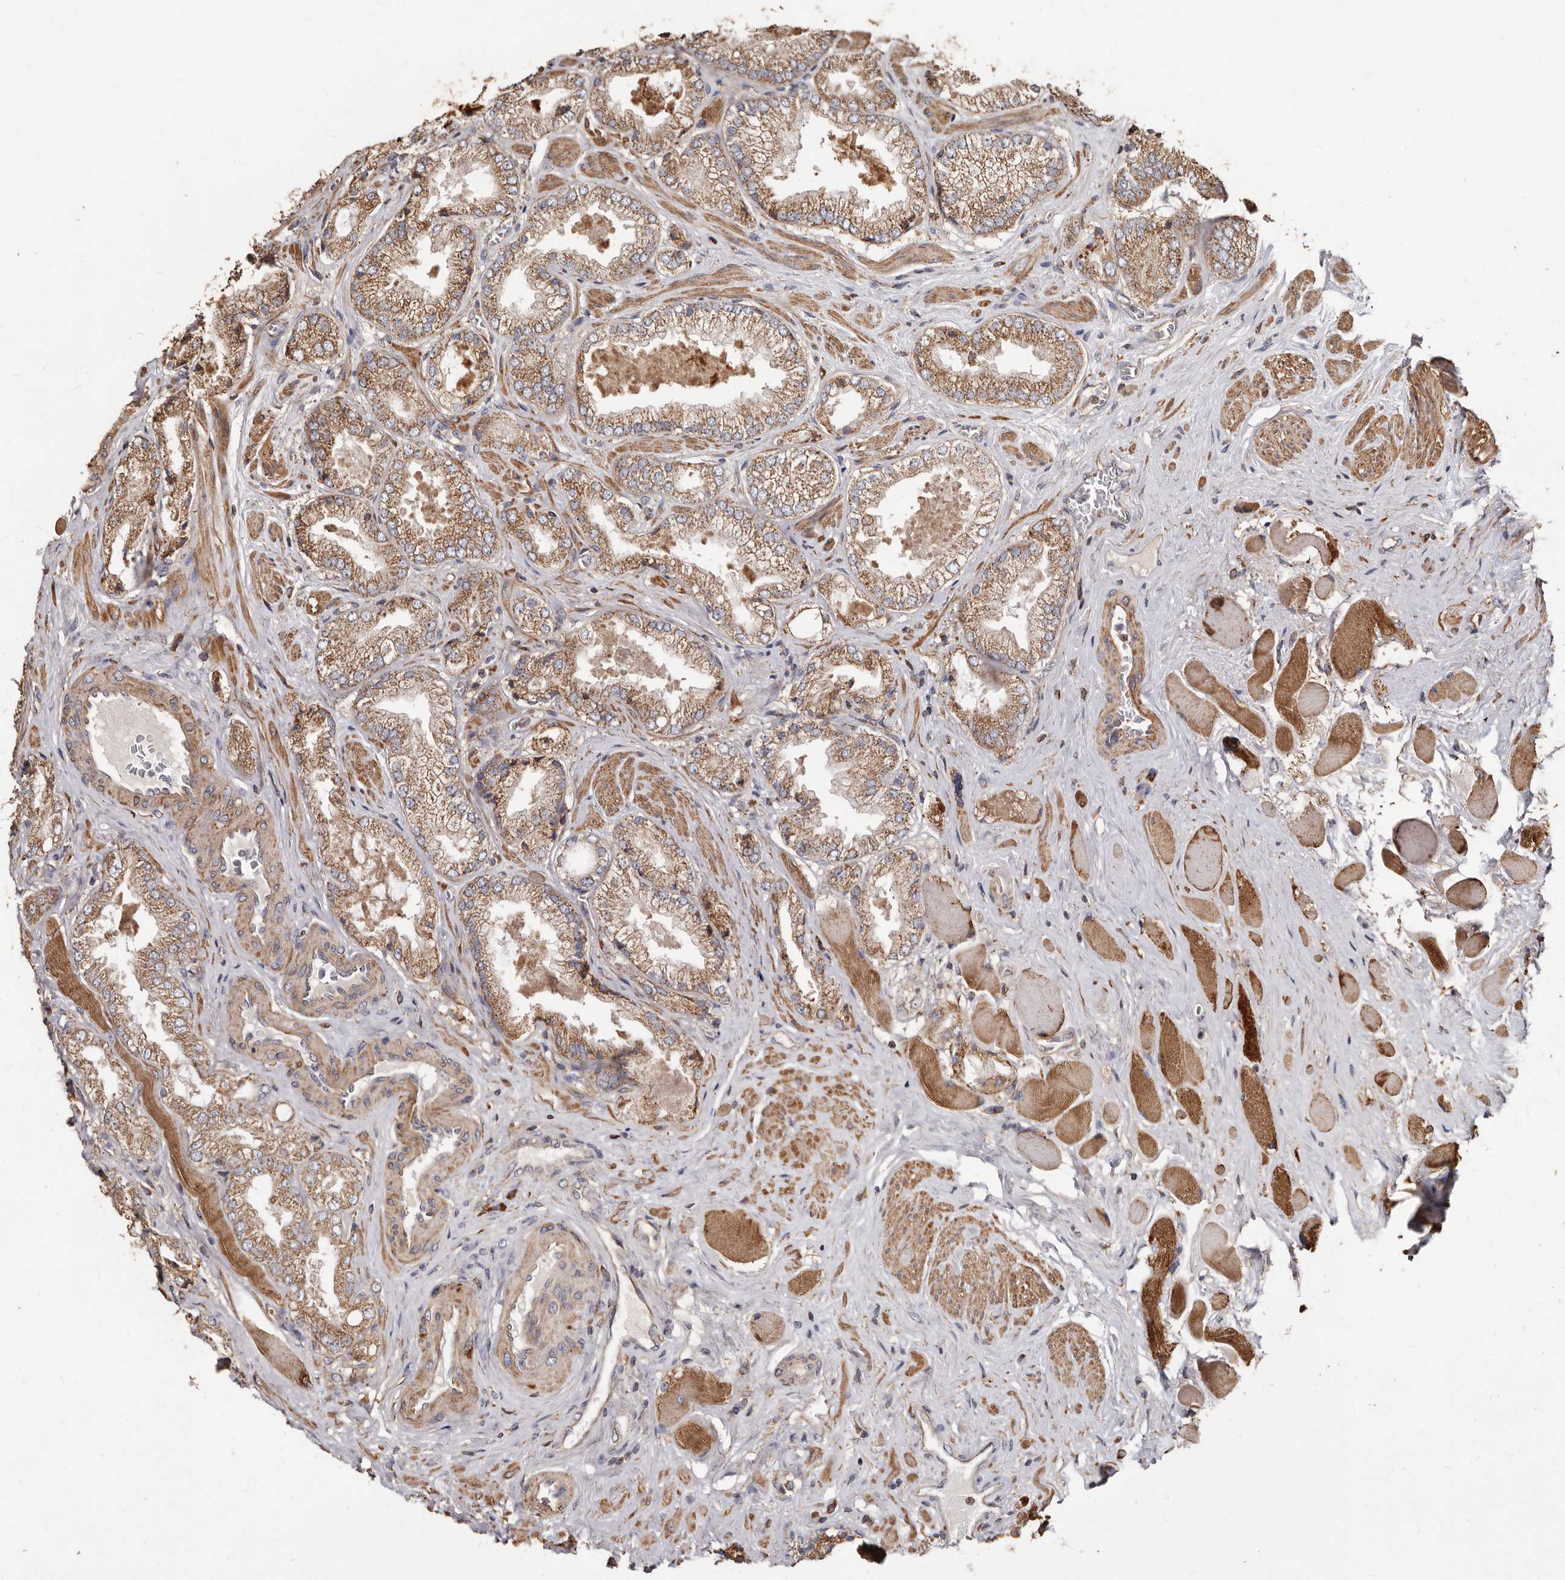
{"staining": {"intensity": "moderate", "quantity": ">75%", "location": "cytoplasmic/membranous"}, "tissue": "prostate cancer", "cell_type": "Tumor cells", "image_type": "cancer", "snomed": [{"axis": "morphology", "description": "Adenocarcinoma, High grade"}, {"axis": "topography", "description": "Prostate"}], "caption": "The photomicrograph shows a brown stain indicating the presence of a protein in the cytoplasmic/membranous of tumor cells in prostate cancer. (IHC, brightfield microscopy, high magnification).", "gene": "OSGIN2", "patient": {"sex": "male", "age": 58}}